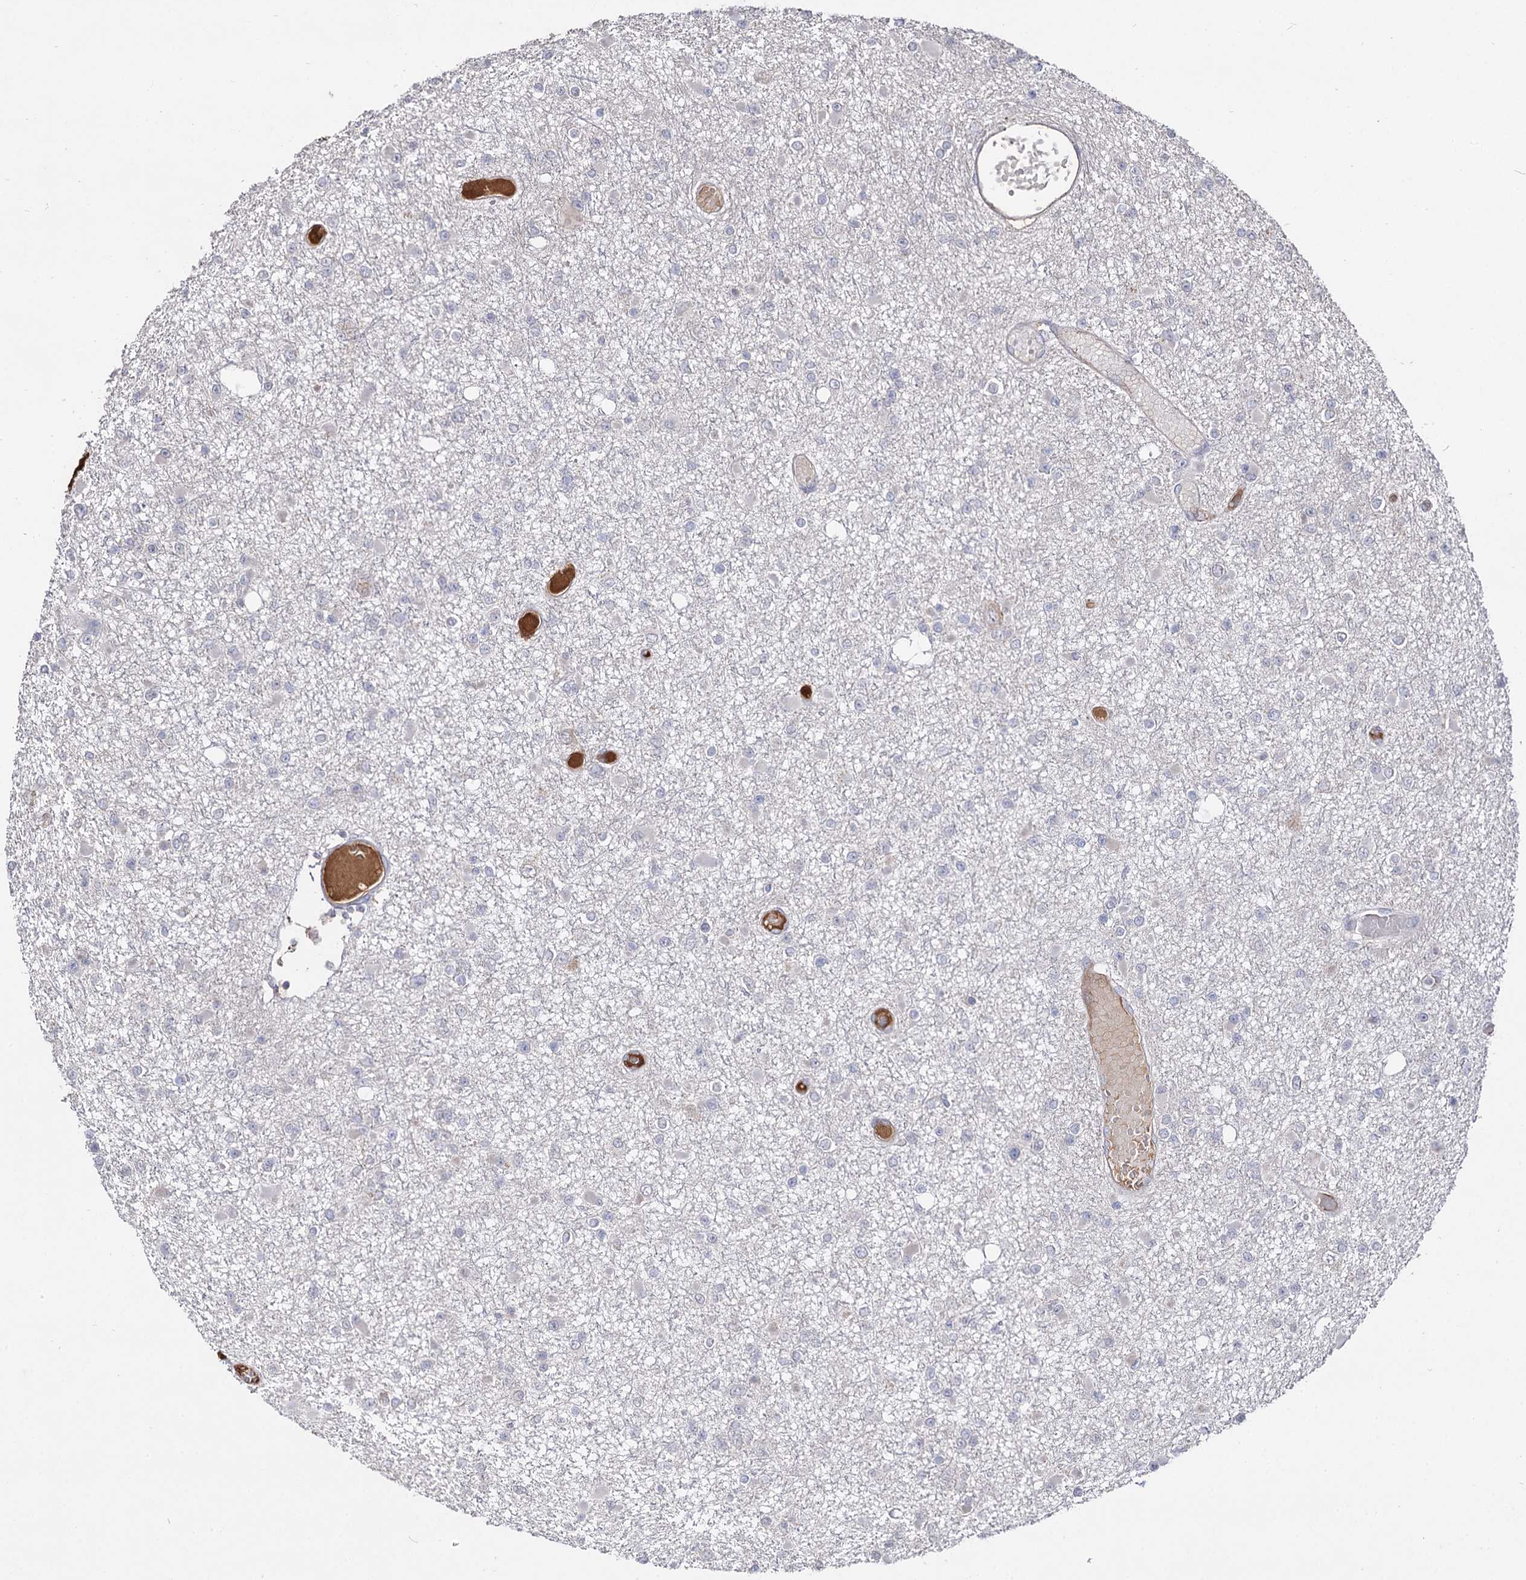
{"staining": {"intensity": "negative", "quantity": "none", "location": "none"}, "tissue": "glioma", "cell_type": "Tumor cells", "image_type": "cancer", "snomed": [{"axis": "morphology", "description": "Glioma, malignant, Low grade"}, {"axis": "topography", "description": "Brain"}], "caption": "This is an immunohistochemistry histopathology image of human malignant glioma (low-grade). There is no positivity in tumor cells.", "gene": "ARFIP2", "patient": {"sex": "female", "age": 22}}